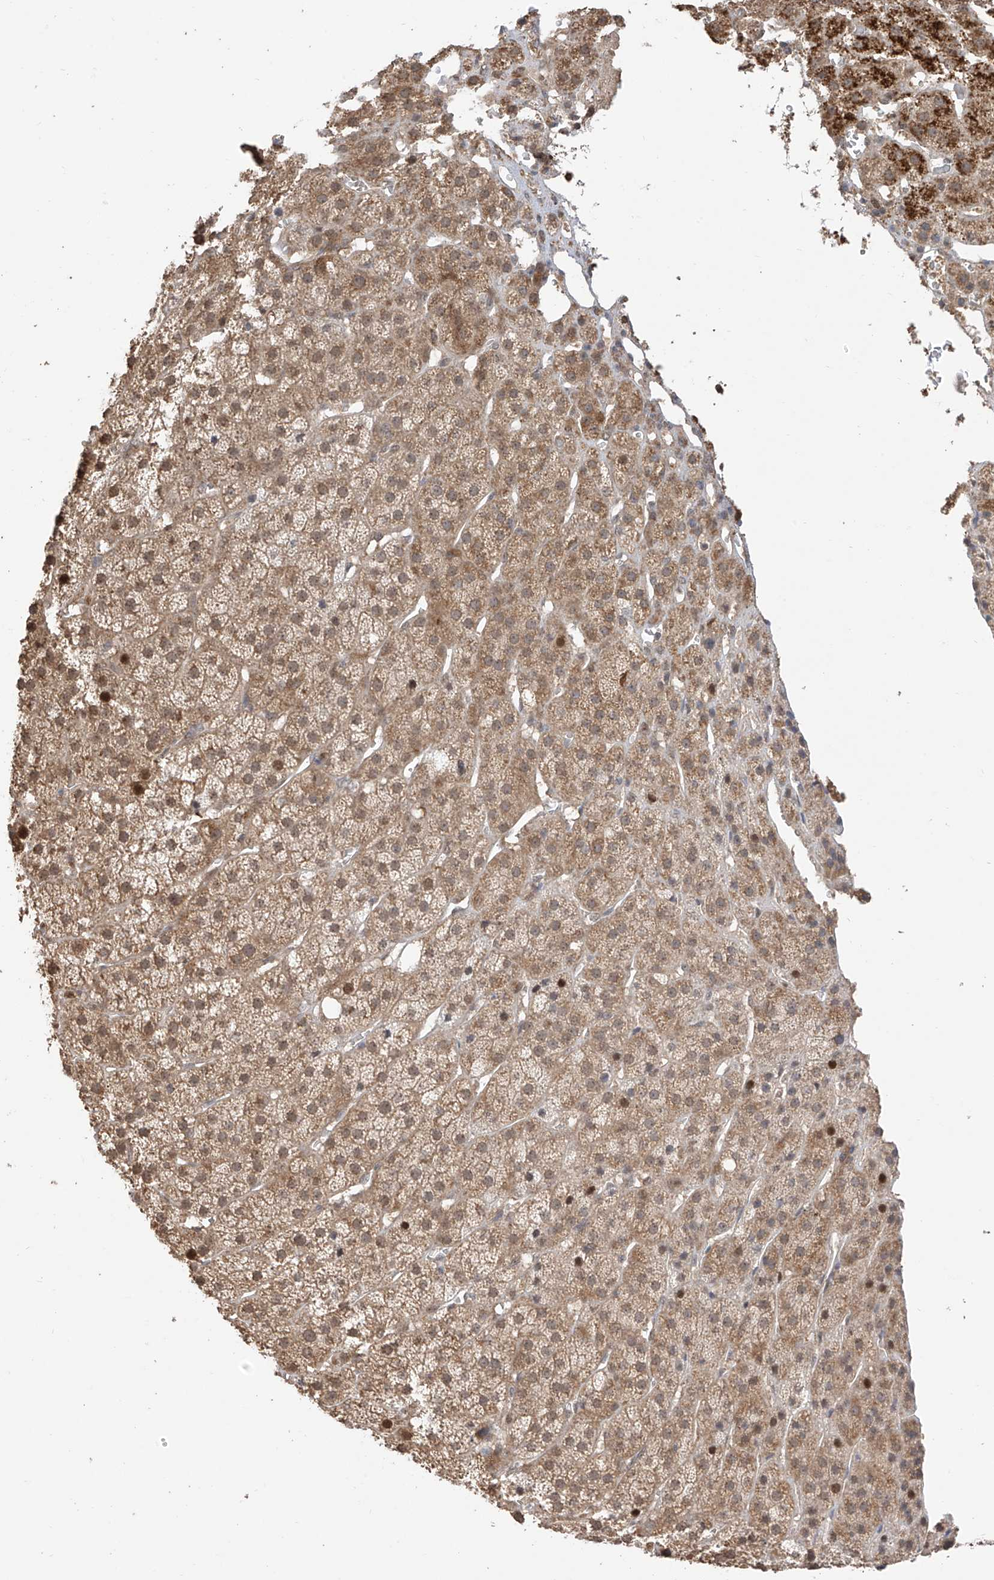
{"staining": {"intensity": "strong", "quantity": "25%-75%", "location": "cytoplasmic/membranous"}, "tissue": "adrenal gland", "cell_type": "Glandular cells", "image_type": "normal", "snomed": [{"axis": "morphology", "description": "Normal tissue, NOS"}, {"axis": "topography", "description": "Adrenal gland"}], "caption": "A high-resolution photomicrograph shows immunohistochemistry staining of benign adrenal gland, which shows strong cytoplasmic/membranous expression in about 25%-75% of glandular cells.", "gene": "LATS1", "patient": {"sex": "female", "age": 57}}